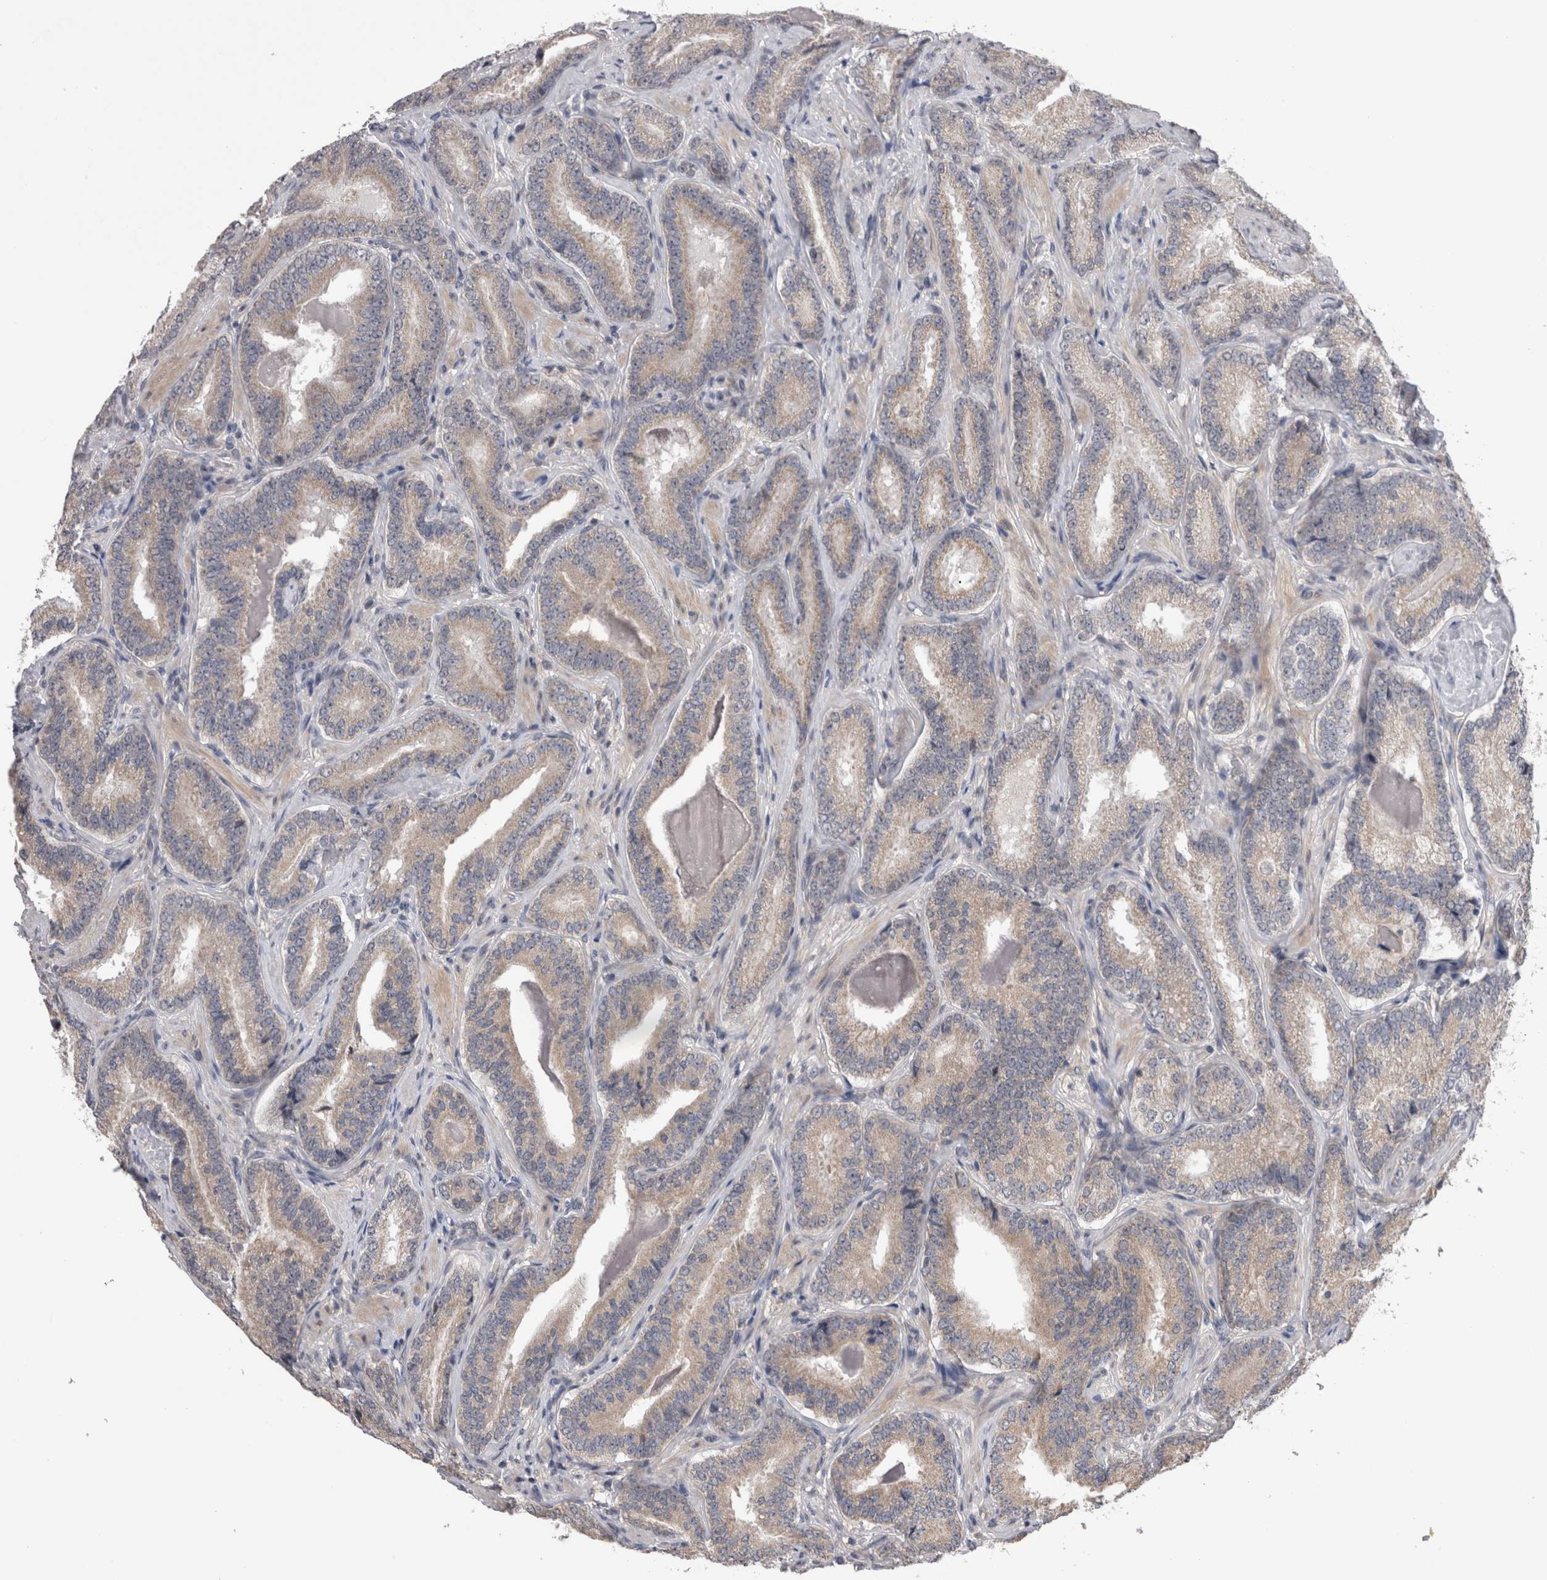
{"staining": {"intensity": "negative", "quantity": "none", "location": "none"}, "tissue": "prostate cancer", "cell_type": "Tumor cells", "image_type": "cancer", "snomed": [{"axis": "morphology", "description": "Adenocarcinoma, Low grade"}, {"axis": "topography", "description": "Prostate"}], "caption": "Adenocarcinoma (low-grade) (prostate) was stained to show a protein in brown. There is no significant positivity in tumor cells. Nuclei are stained in blue.", "gene": "ARHGAP29", "patient": {"sex": "male", "age": 51}}